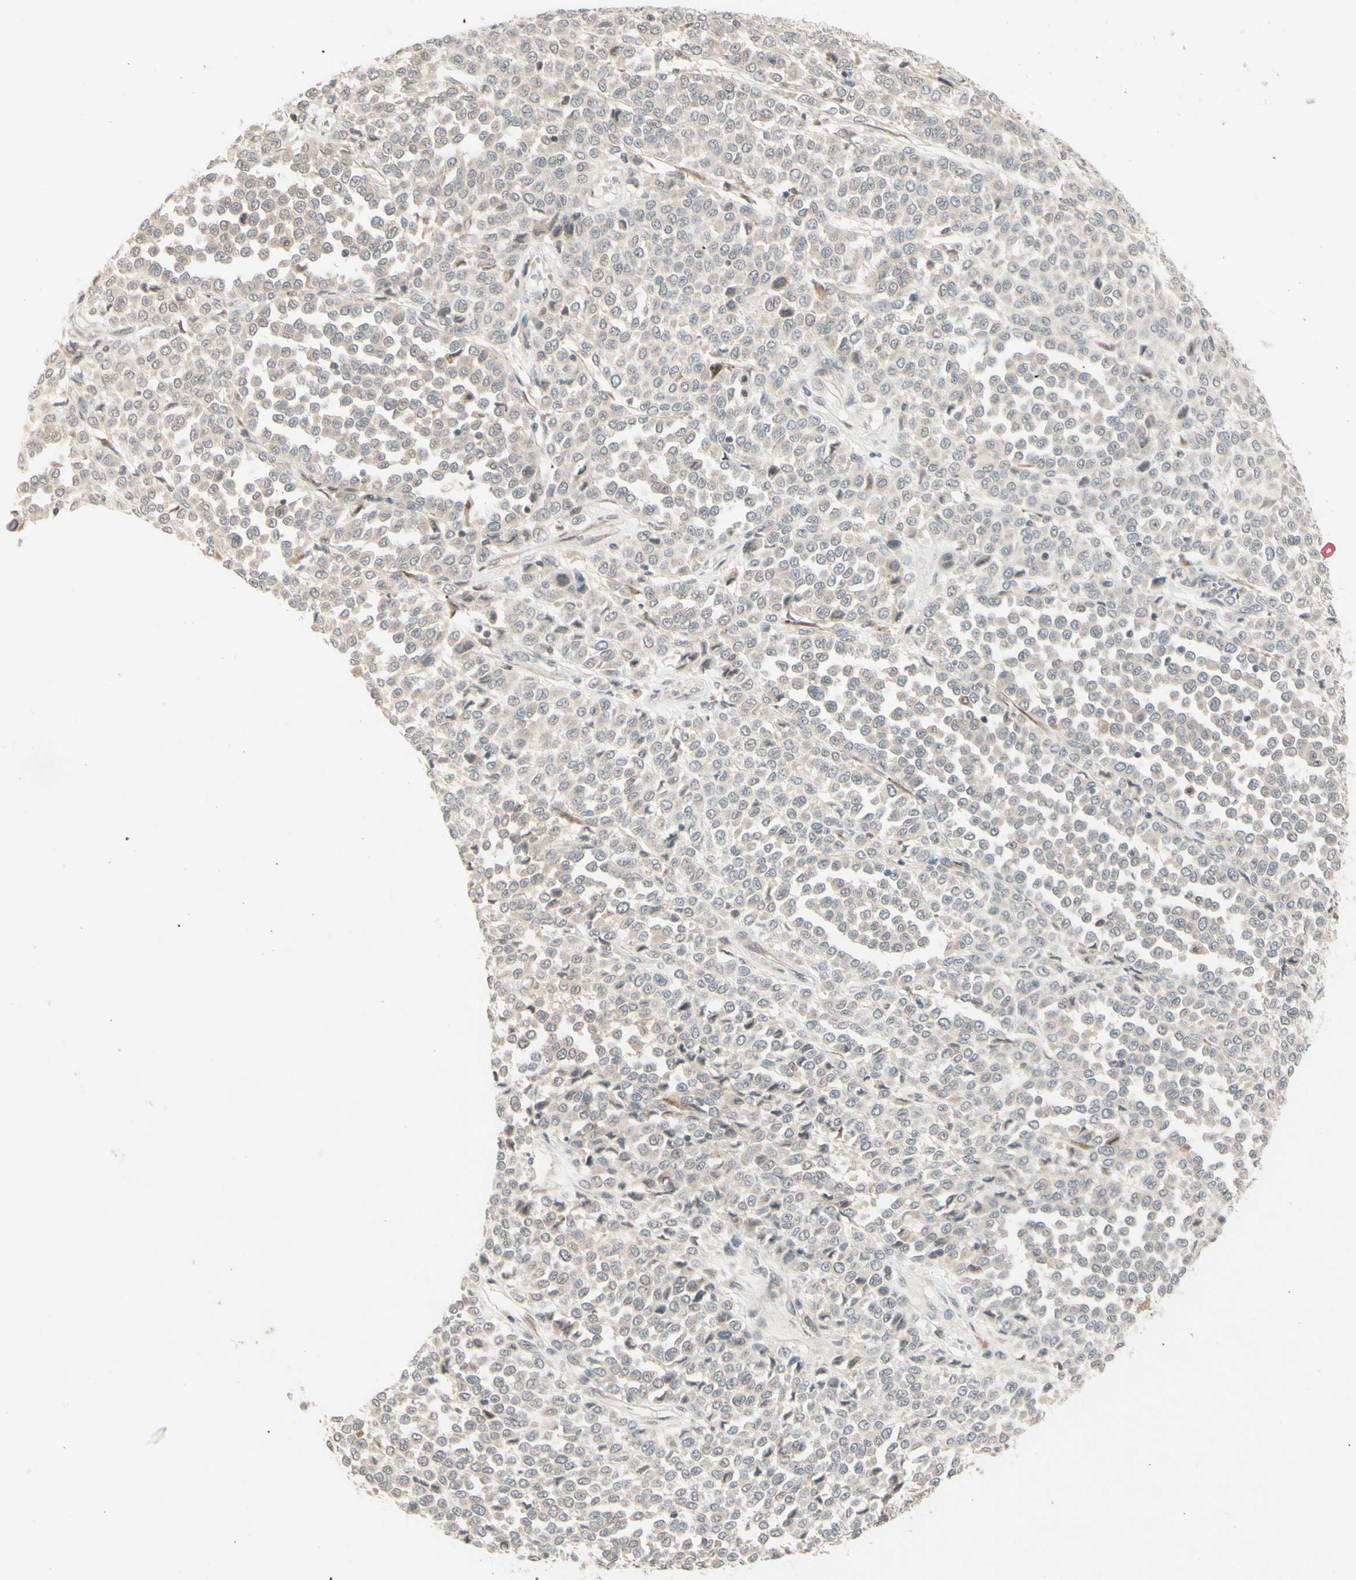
{"staining": {"intensity": "negative", "quantity": "none", "location": "none"}, "tissue": "melanoma", "cell_type": "Tumor cells", "image_type": "cancer", "snomed": [{"axis": "morphology", "description": "Malignant melanoma, Metastatic site"}, {"axis": "topography", "description": "Pancreas"}], "caption": "The immunohistochemistry histopathology image has no significant expression in tumor cells of melanoma tissue. (Brightfield microscopy of DAB IHC at high magnification).", "gene": "ZW10", "patient": {"sex": "female", "age": 30}}